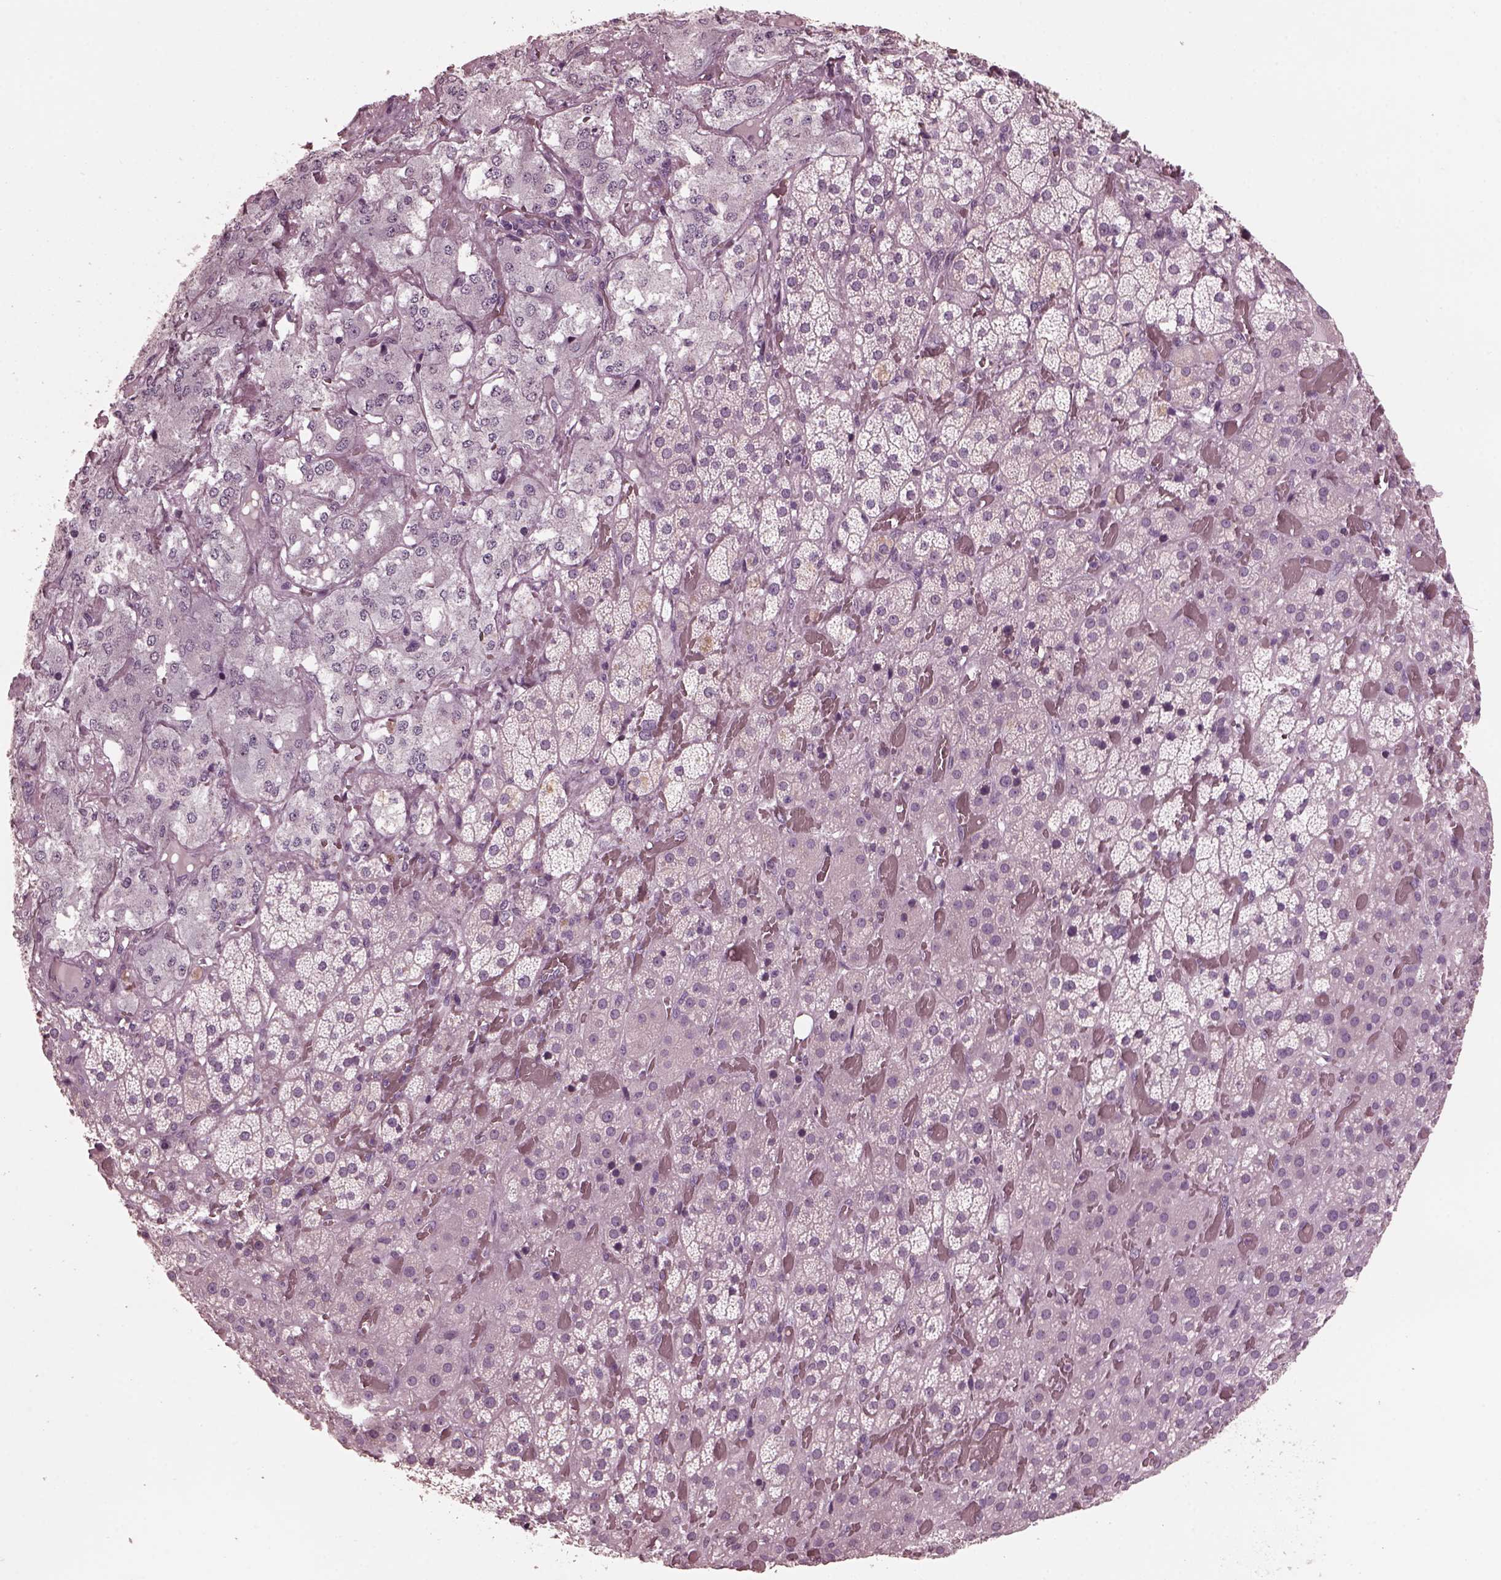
{"staining": {"intensity": "negative", "quantity": "none", "location": "none"}, "tissue": "adrenal gland", "cell_type": "Glandular cells", "image_type": "normal", "snomed": [{"axis": "morphology", "description": "Normal tissue, NOS"}, {"axis": "topography", "description": "Adrenal gland"}], "caption": "The micrograph shows no significant expression in glandular cells of adrenal gland. (Brightfield microscopy of DAB (3,3'-diaminobenzidine) IHC at high magnification).", "gene": "CGA", "patient": {"sex": "male", "age": 57}}